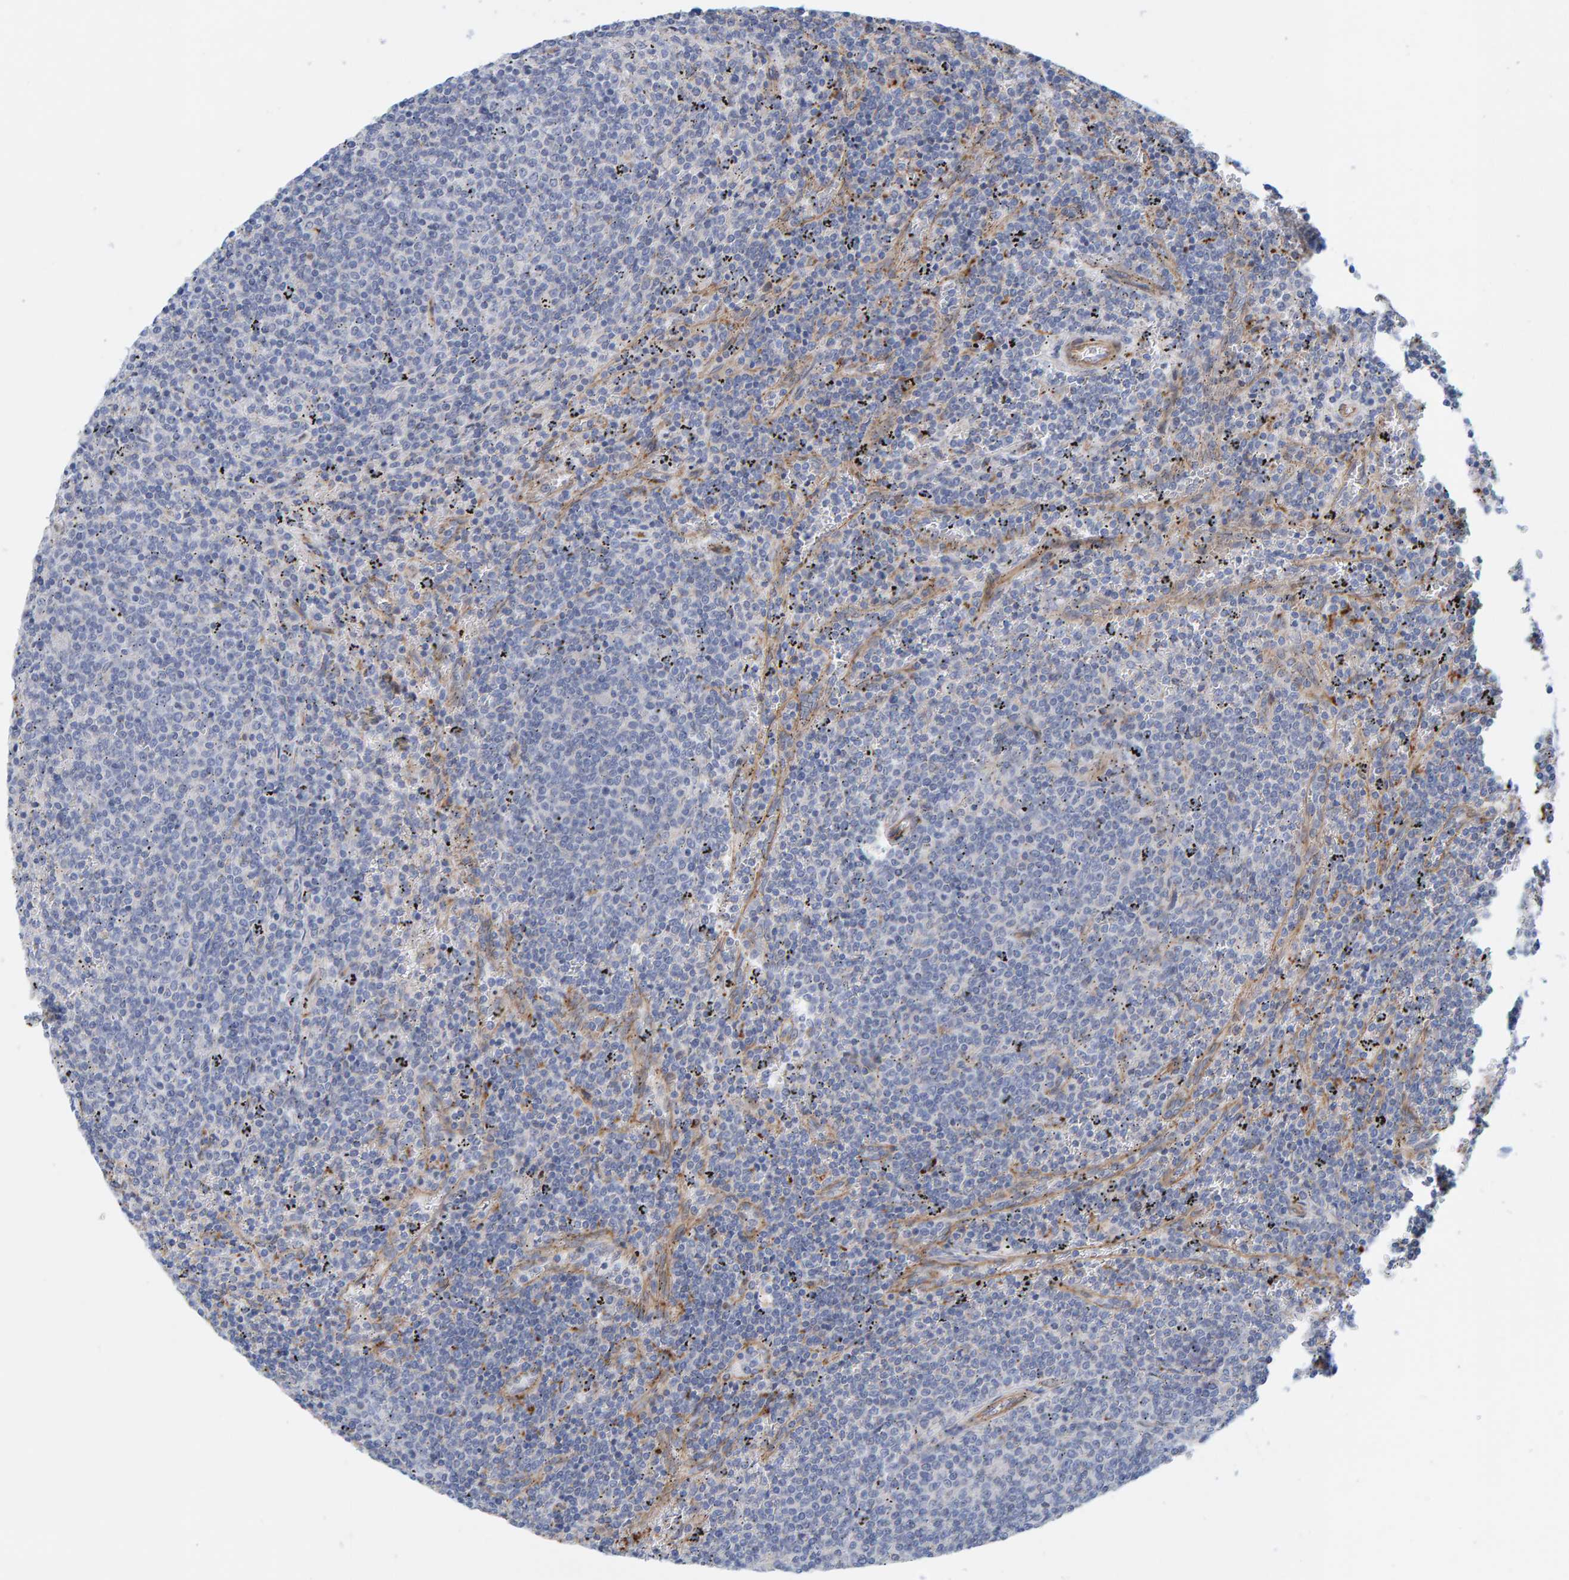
{"staining": {"intensity": "negative", "quantity": "none", "location": "none"}, "tissue": "lymphoma", "cell_type": "Tumor cells", "image_type": "cancer", "snomed": [{"axis": "morphology", "description": "Malignant lymphoma, non-Hodgkin's type, Low grade"}, {"axis": "topography", "description": "Spleen"}], "caption": "Immunohistochemistry of low-grade malignant lymphoma, non-Hodgkin's type shows no staining in tumor cells. (DAB IHC, high magnification).", "gene": "KRBA2", "patient": {"sex": "female", "age": 50}}